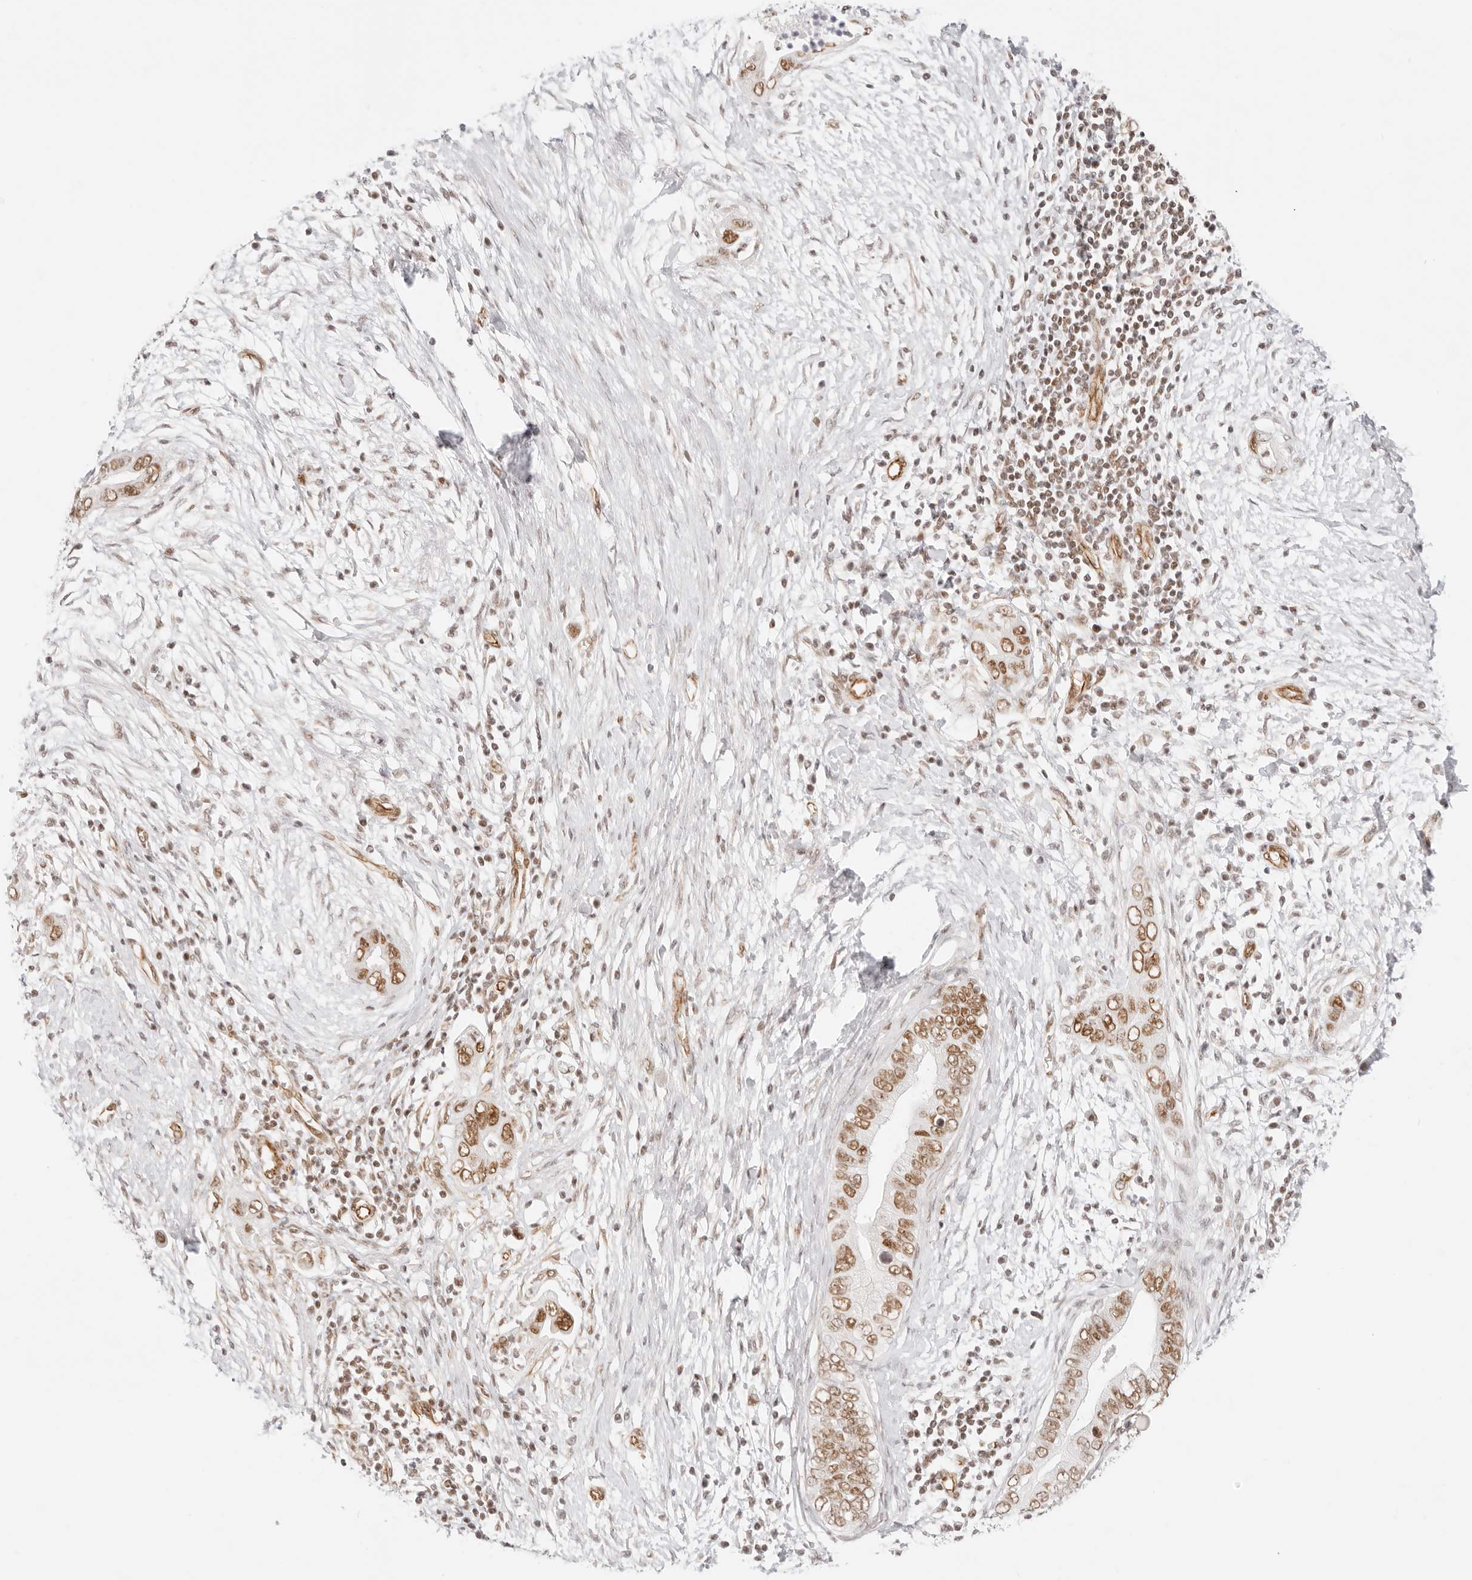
{"staining": {"intensity": "moderate", "quantity": ">75%", "location": "nuclear"}, "tissue": "pancreatic cancer", "cell_type": "Tumor cells", "image_type": "cancer", "snomed": [{"axis": "morphology", "description": "Adenocarcinoma, NOS"}, {"axis": "topography", "description": "Pancreas"}], "caption": "IHC photomicrograph of human pancreatic cancer (adenocarcinoma) stained for a protein (brown), which exhibits medium levels of moderate nuclear staining in about >75% of tumor cells.", "gene": "ZC3H11A", "patient": {"sex": "male", "age": 75}}